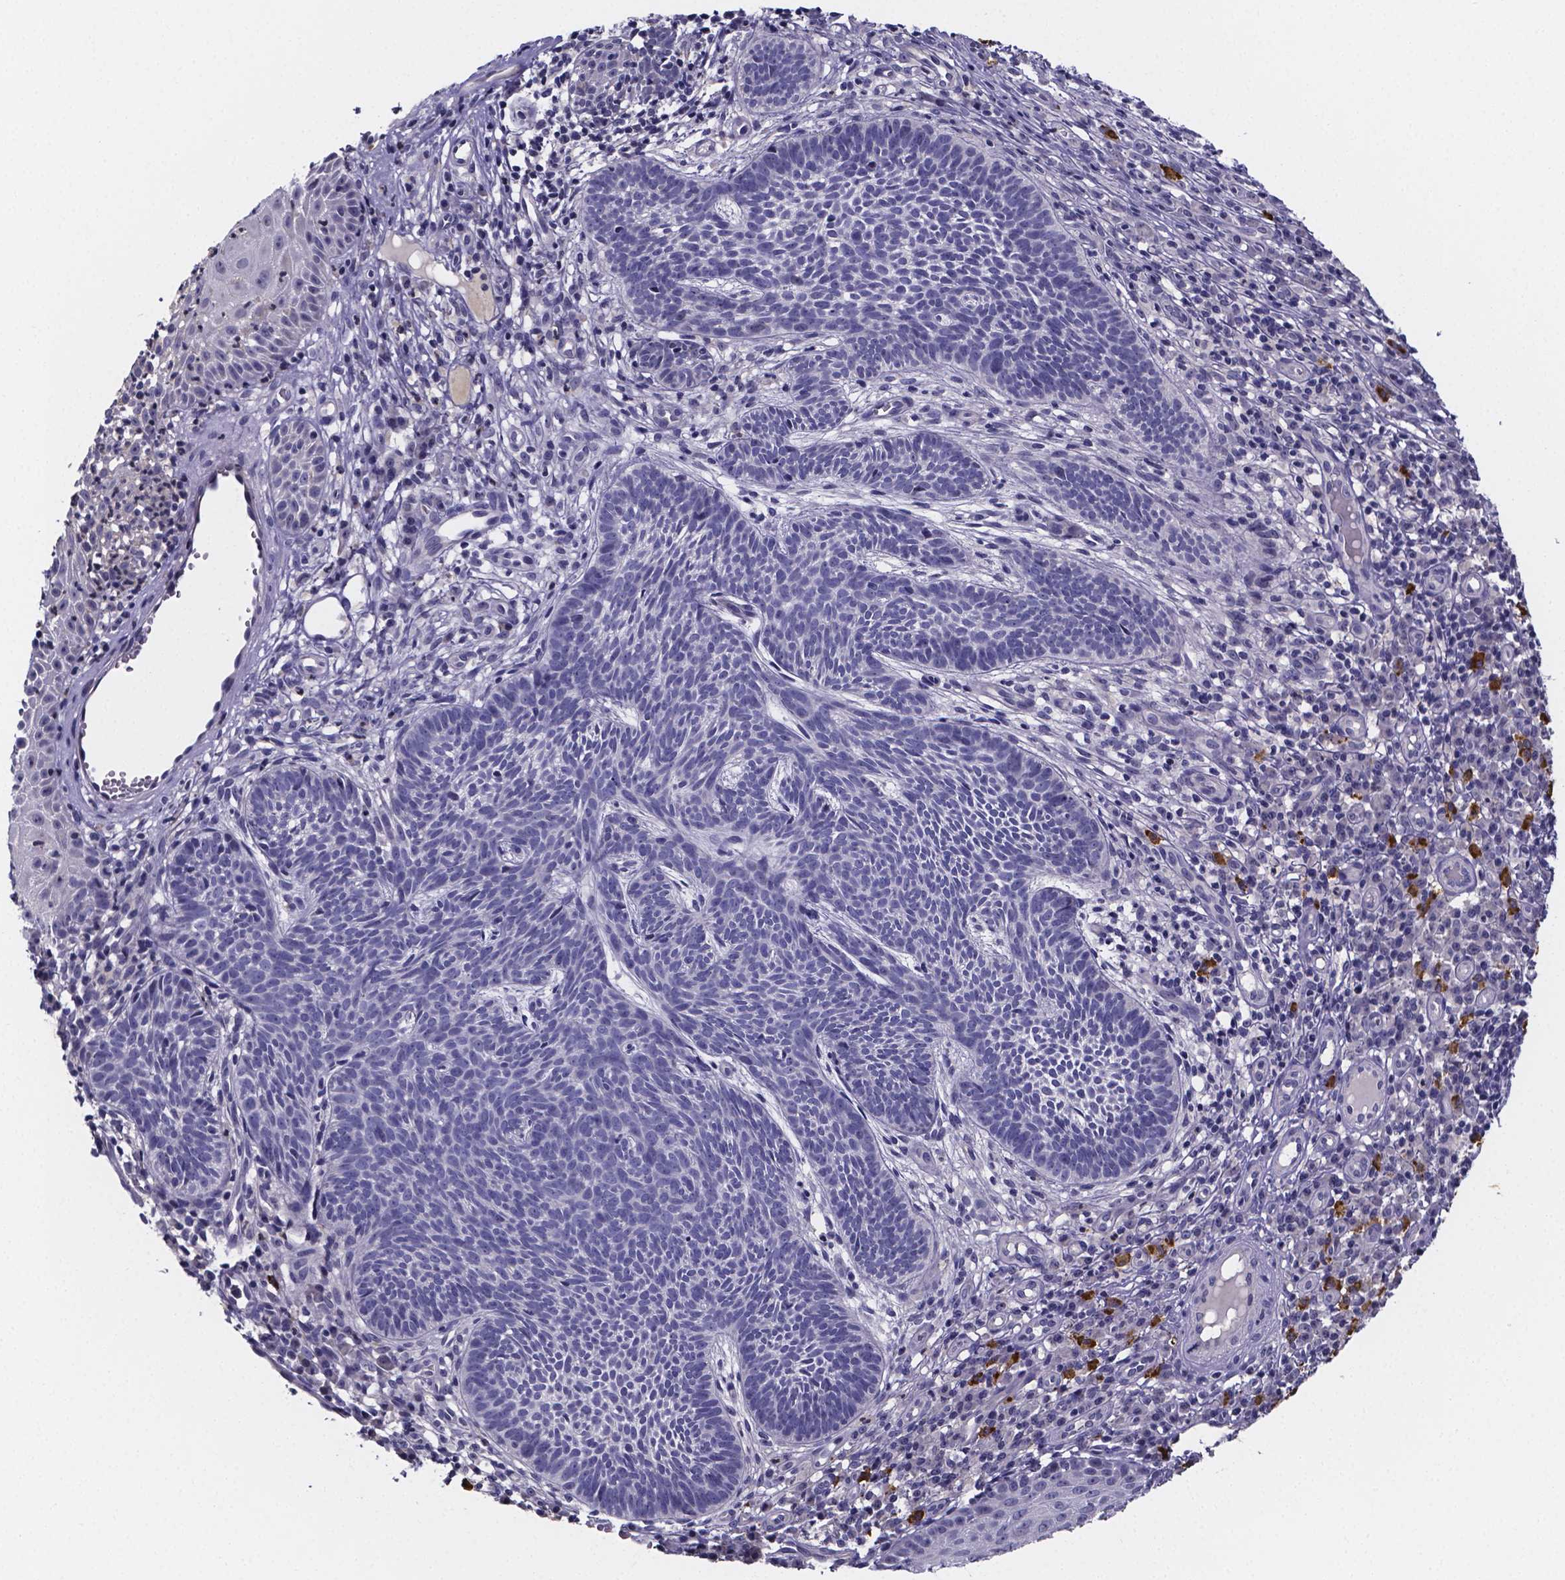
{"staining": {"intensity": "negative", "quantity": "none", "location": "none"}, "tissue": "skin cancer", "cell_type": "Tumor cells", "image_type": "cancer", "snomed": [{"axis": "morphology", "description": "Basal cell carcinoma"}, {"axis": "topography", "description": "Skin"}], "caption": "Basal cell carcinoma (skin) was stained to show a protein in brown. There is no significant staining in tumor cells.", "gene": "IZUMO1", "patient": {"sex": "male", "age": 59}}